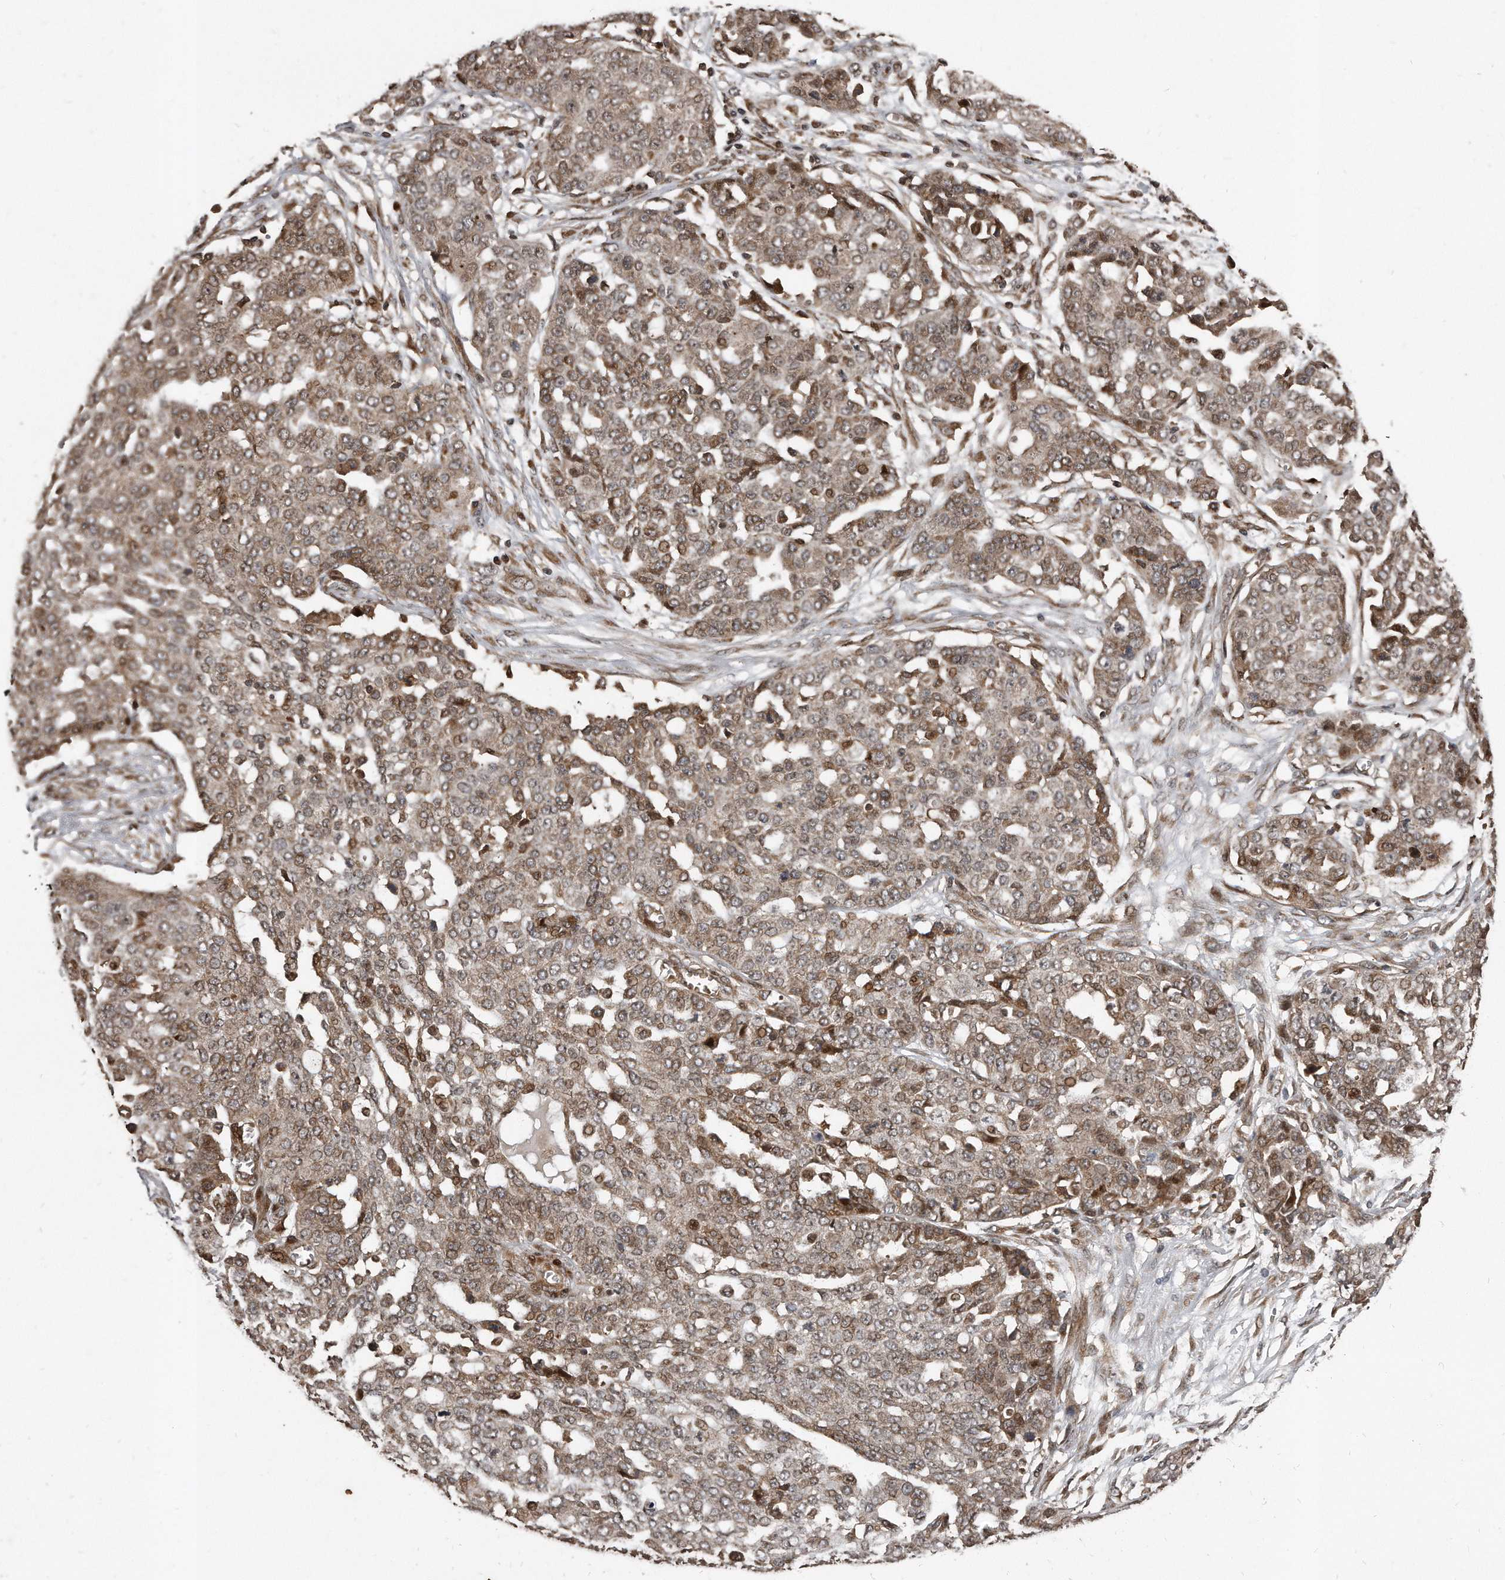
{"staining": {"intensity": "moderate", "quantity": "25%-75%", "location": "cytoplasmic/membranous,nuclear"}, "tissue": "ovarian cancer", "cell_type": "Tumor cells", "image_type": "cancer", "snomed": [{"axis": "morphology", "description": "Cystadenocarcinoma, serous, NOS"}, {"axis": "topography", "description": "Soft tissue"}, {"axis": "topography", "description": "Ovary"}], "caption": "A high-resolution image shows immunohistochemistry staining of ovarian cancer, which demonstrates moderate cytoplasmic/membranous and nuclear staining in approximately 25%-75% of tumor cells.", "gene": "GCH1", "patient": {"sex": "female", "age": 57}}